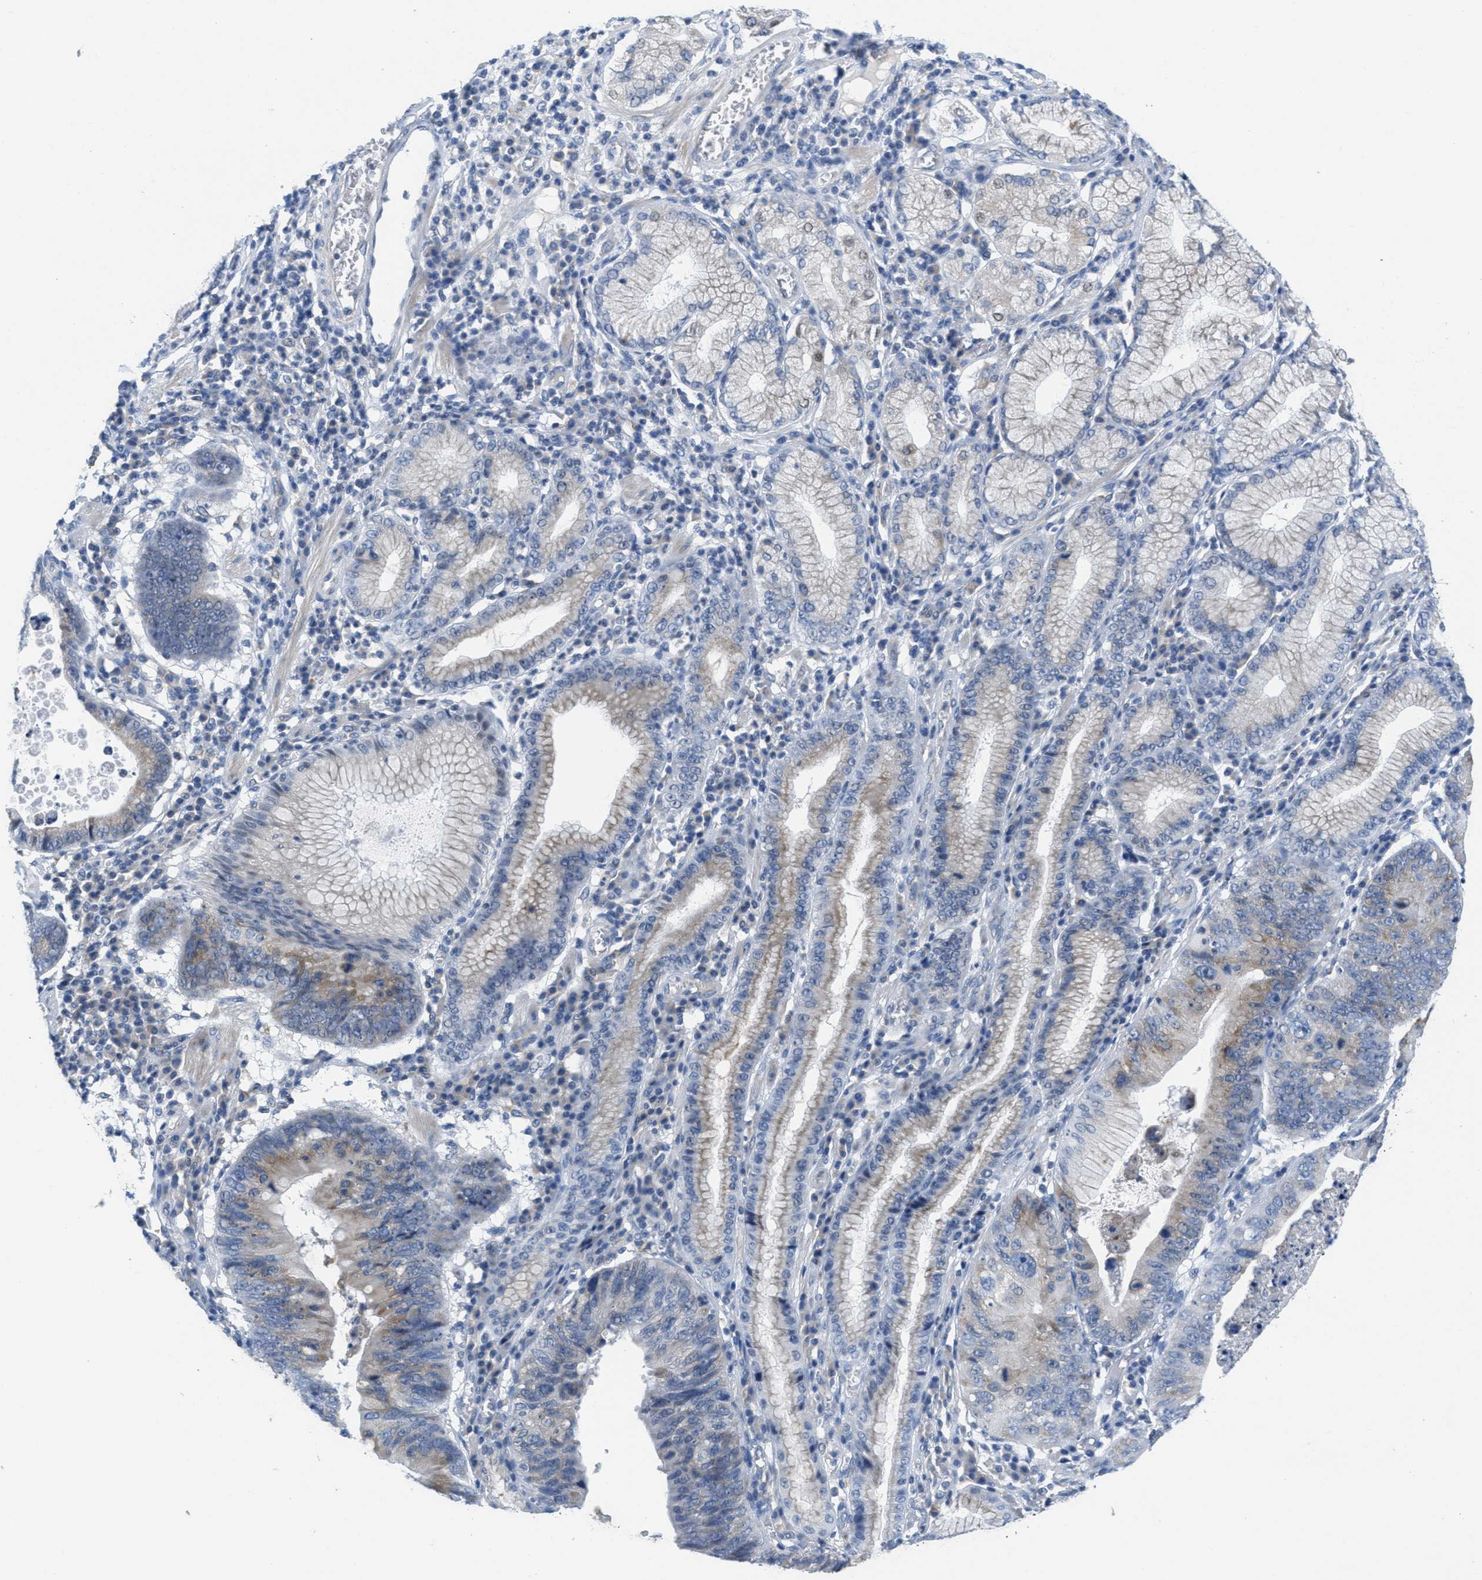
{"staining": {"intensity": "moderate", "quantity": "25%-75%", "location": "cytoplasmic/membranous"}, "tissue": "stomach cancer", "cell_type": "Tumor cells", "image_type": "cancer", "snomed": [{"axis": "morphology", "description": "Adenocarcinoma, NOS"}, {"axis": "topography", "description": "Stomach"}], "caption": "Immunohistochemistry (IHC) micrograph of neoplastic tissue: adenocarcinoma (stomach) stained using IHC demonstrates medium levels of moderate protein expression localized specifically in the cytoplasmic/membranous of tumor cells, appearing as a cytoplasmic/membranous brown color.", "gene": "PTDSS1", "patient": {"sex": "male", "age": 59}}